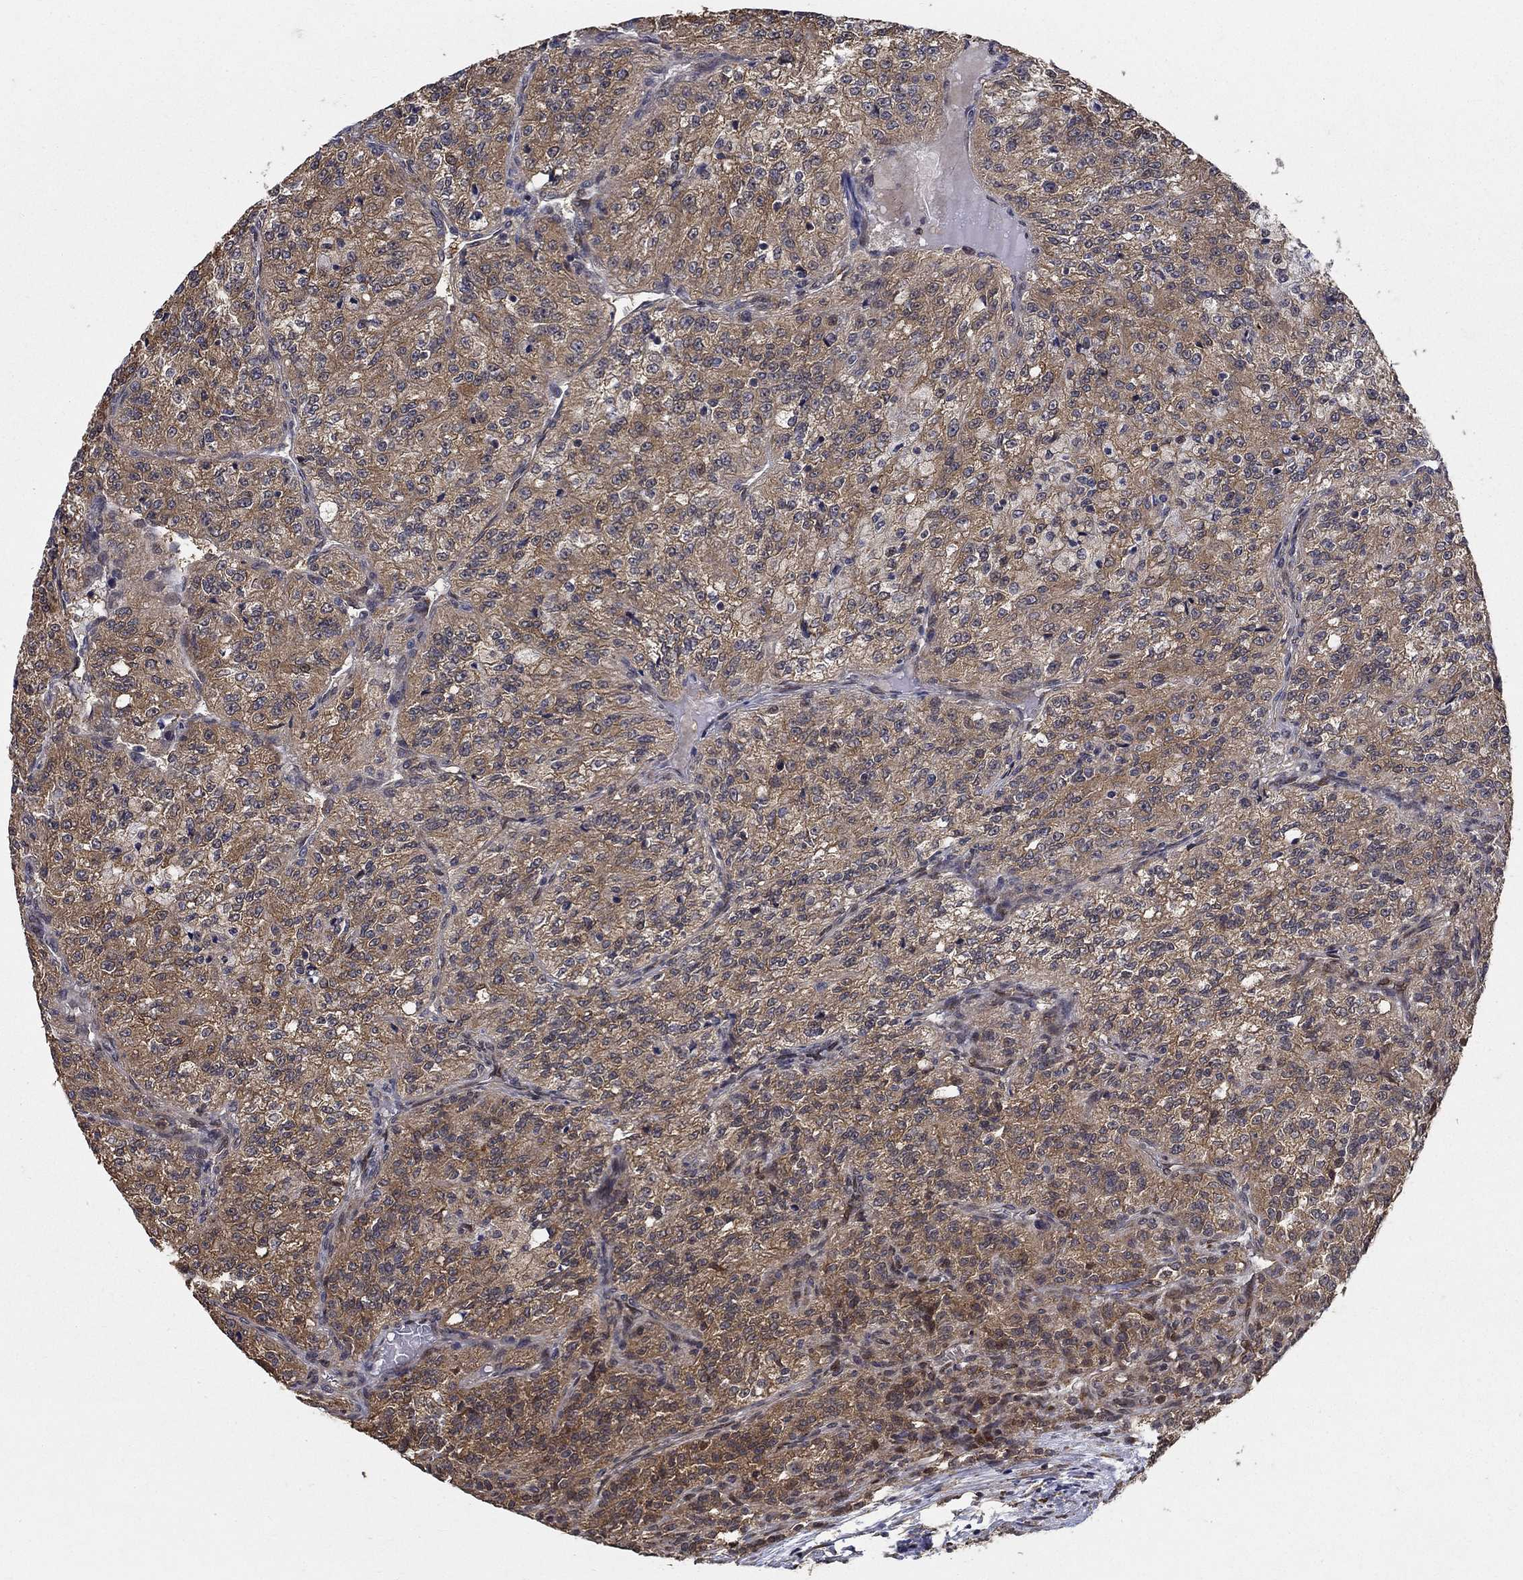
{"staining": {"intensity": "moderate", "quantity": ">75%", "location": "cytoplasmic/membranous"}, "tissue": "renal cancer", "cell_type": "Tumor cells", "image_type": "cancer", "snomed": [{"axis": "morphology", "description": "Adenocarcinoma, NOS"}, {"axis": "topography", "description": "Kidney"}], "caption": "Protein analysis of renal cancer tissue demonstrates moderate cytoplasmic/membranous expression in about >75% of tumor cells.", "gene": "ZNF594", "patient": {"sex": "female", "age": 63}}